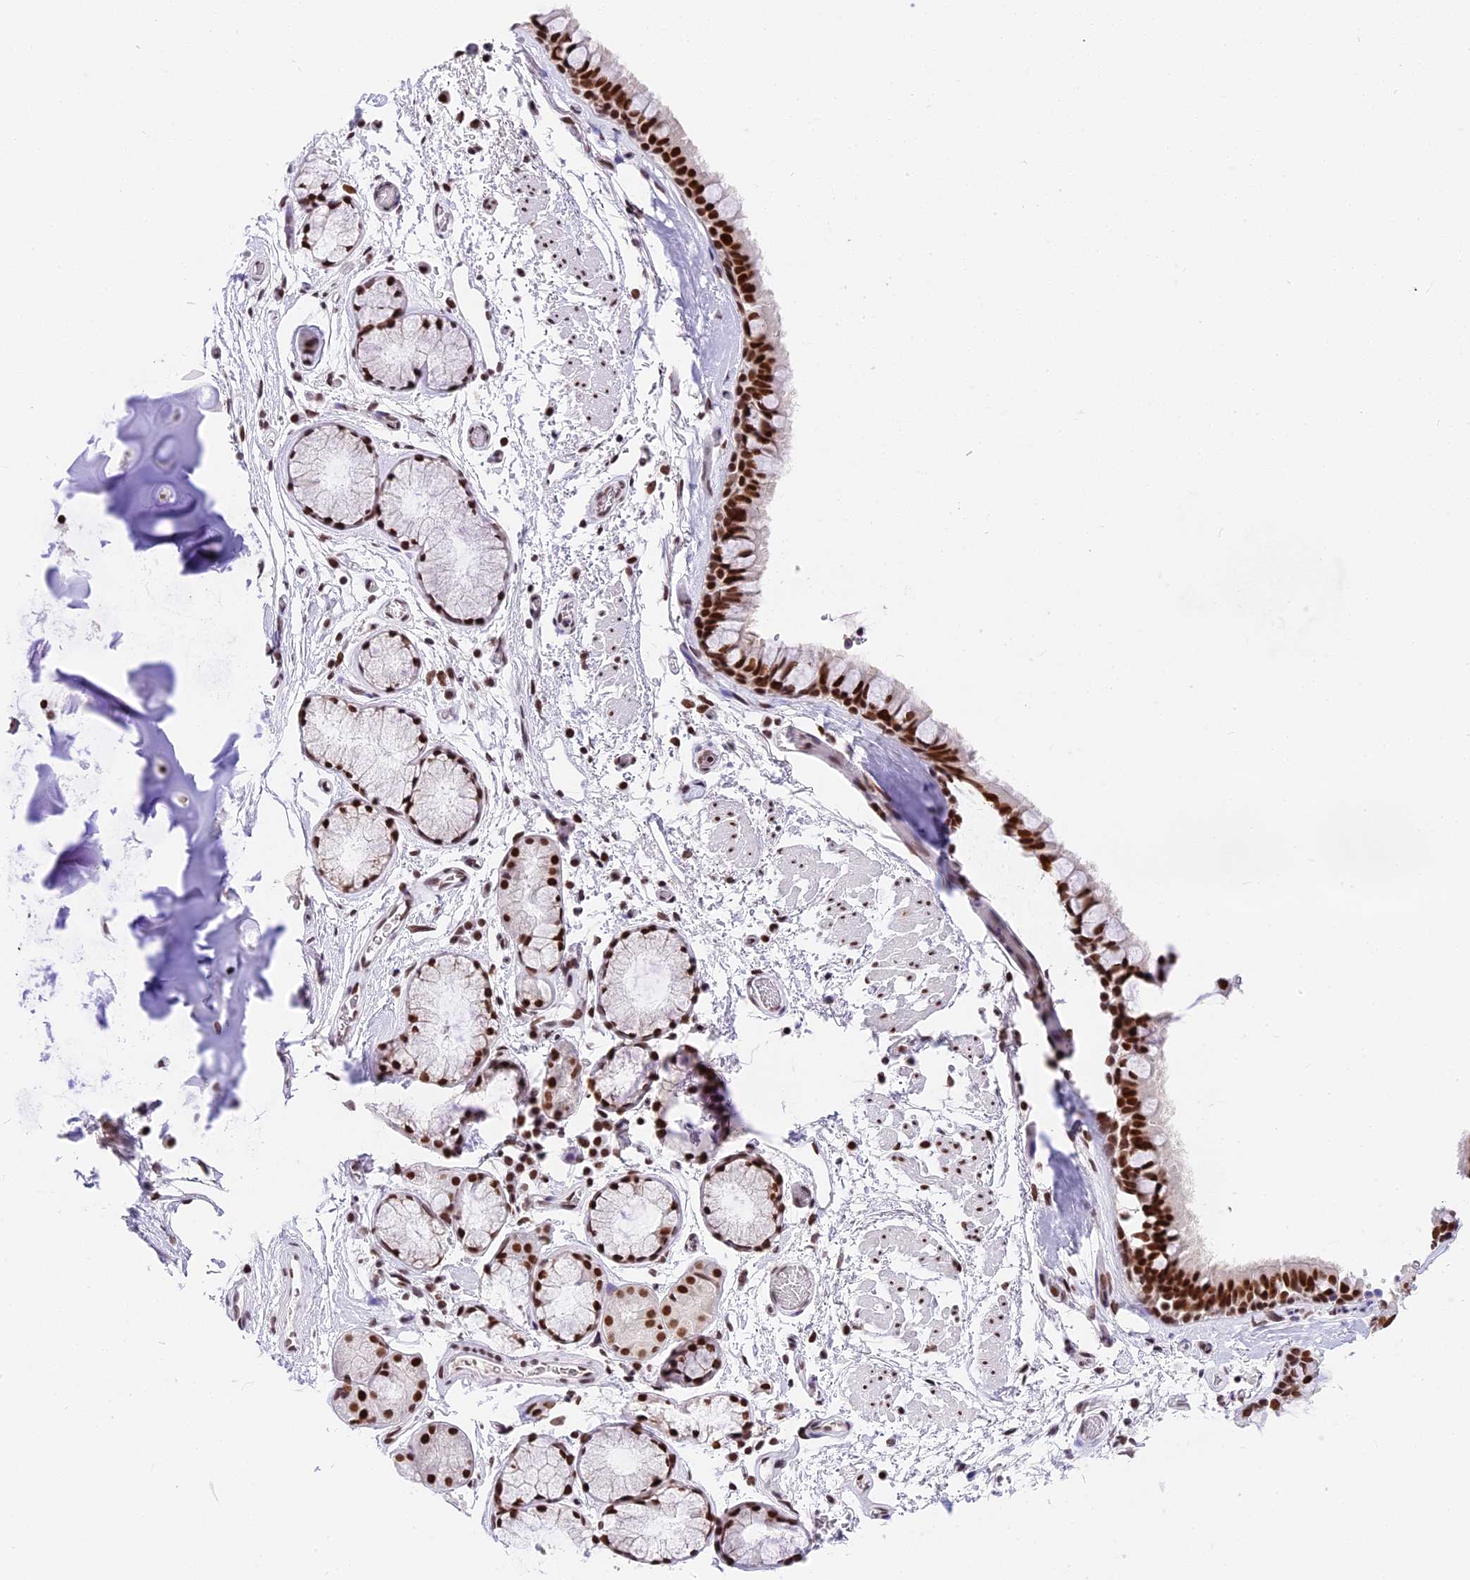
{"staining": {"intensity": "strong", "quantity": ">75%", "location": "nuclear"}, "tissue": "bronchus", "cell_type": "Respiratory epithelial cells", "image_type": "normal", "snomed": [{"axis": "morphology", "description": "Normal tissue, NOS"}, {"axis": "topography", "description": "Bronchus"}], "caption": "Immunohistochemical staining of normal bronchus shows high levels of strong nuclear staining in approximately >75% of respiratory epithelial cells. (DAB IHC with brightfield microscopy, high magnification).", "gene": "SBNO1", "patient": {"sex": "male", "age": 65}}